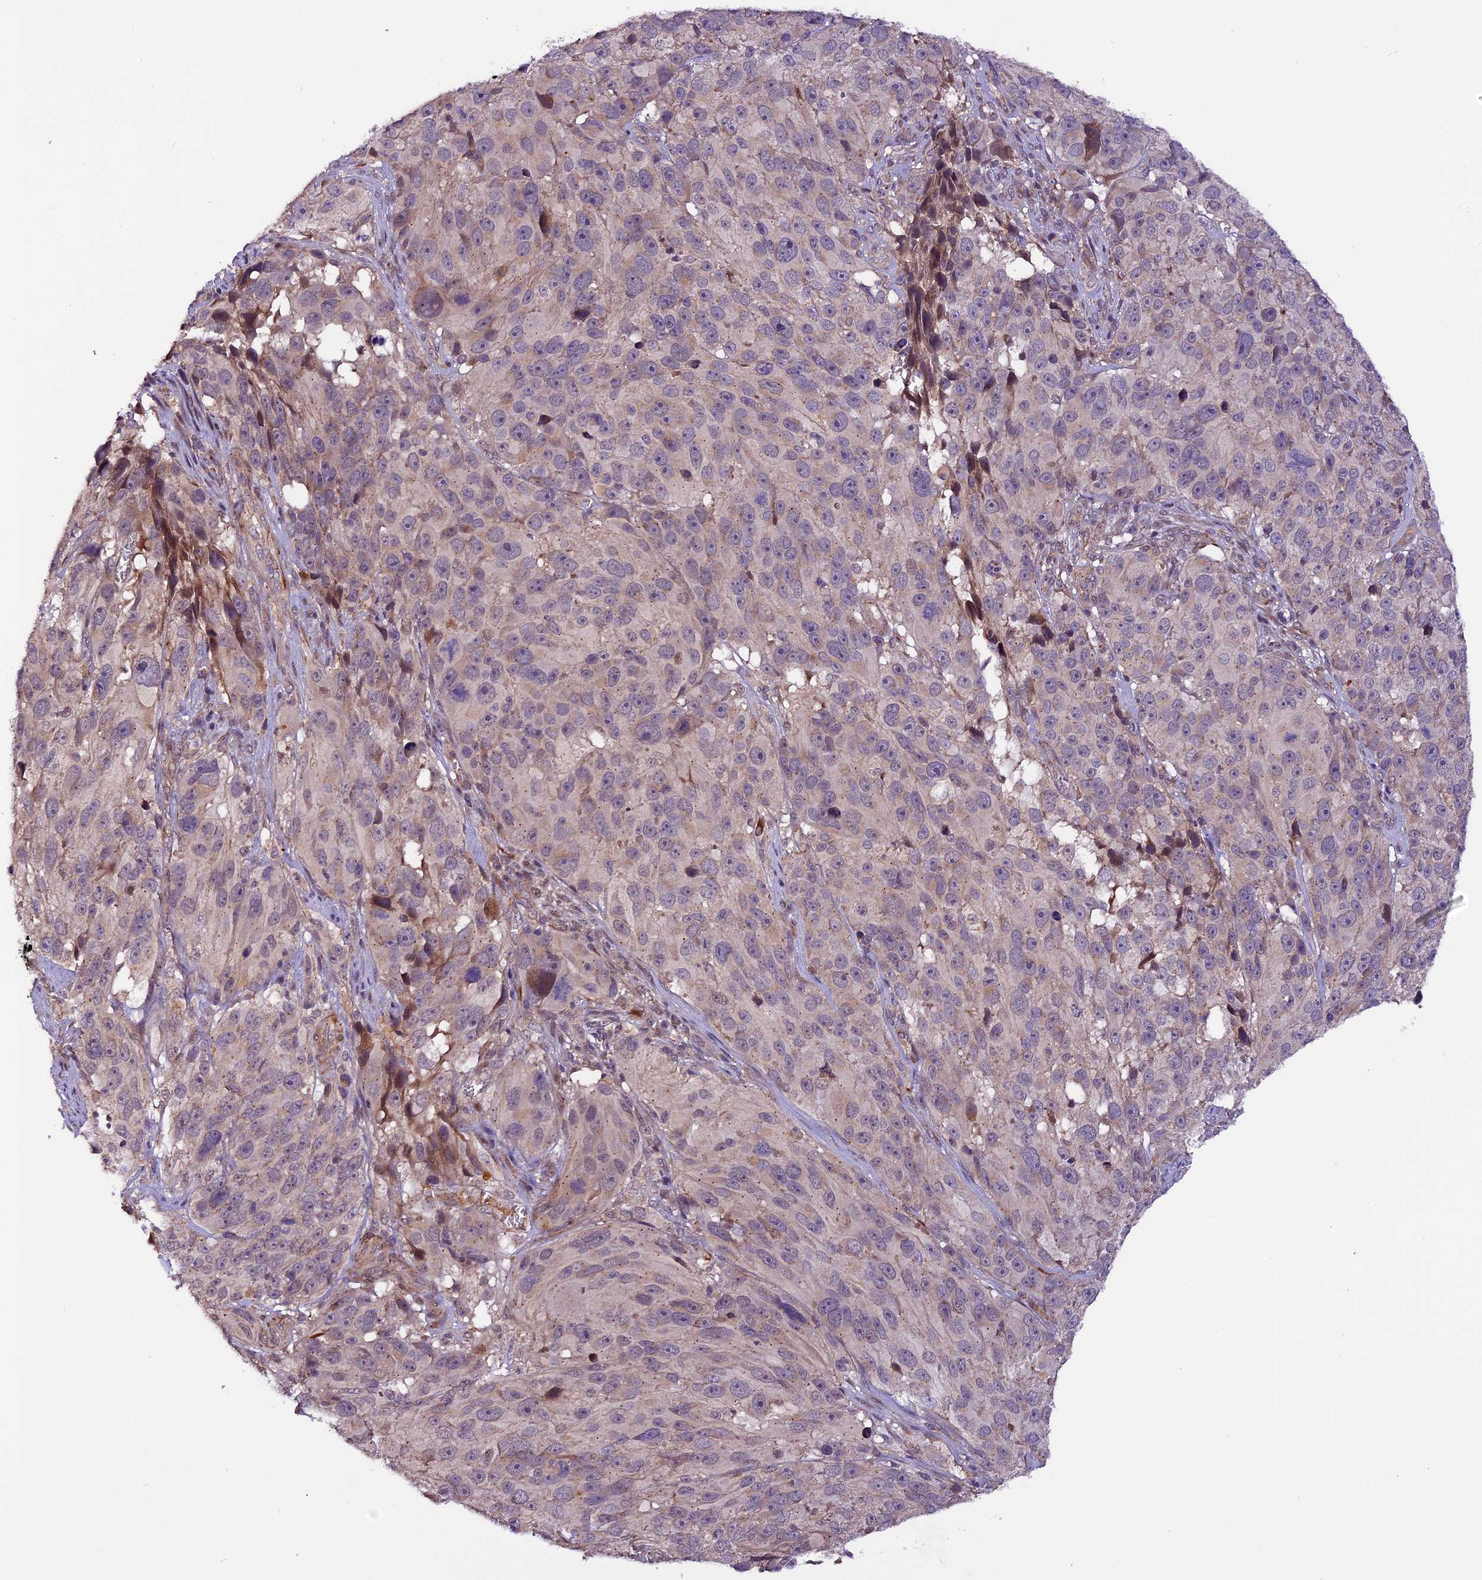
{"staining": {"intensity": "weak", "quantity": "<25%", "location": "cytoplasmic/membranous"}, "tissue": "melanoma", "cell_type": "Tumor cells", "image_type": "cancer", "snomed": [{"axis": "morphology", "description": "Malignant melanoma, NOS"}, {"axis": "topography", "description": "Skin"}], "caption": "Tumor cells show no significant protein positivity in malignant melanoma.", "gene": "RINL", "patient": {"sex": "male", "age": 84}}